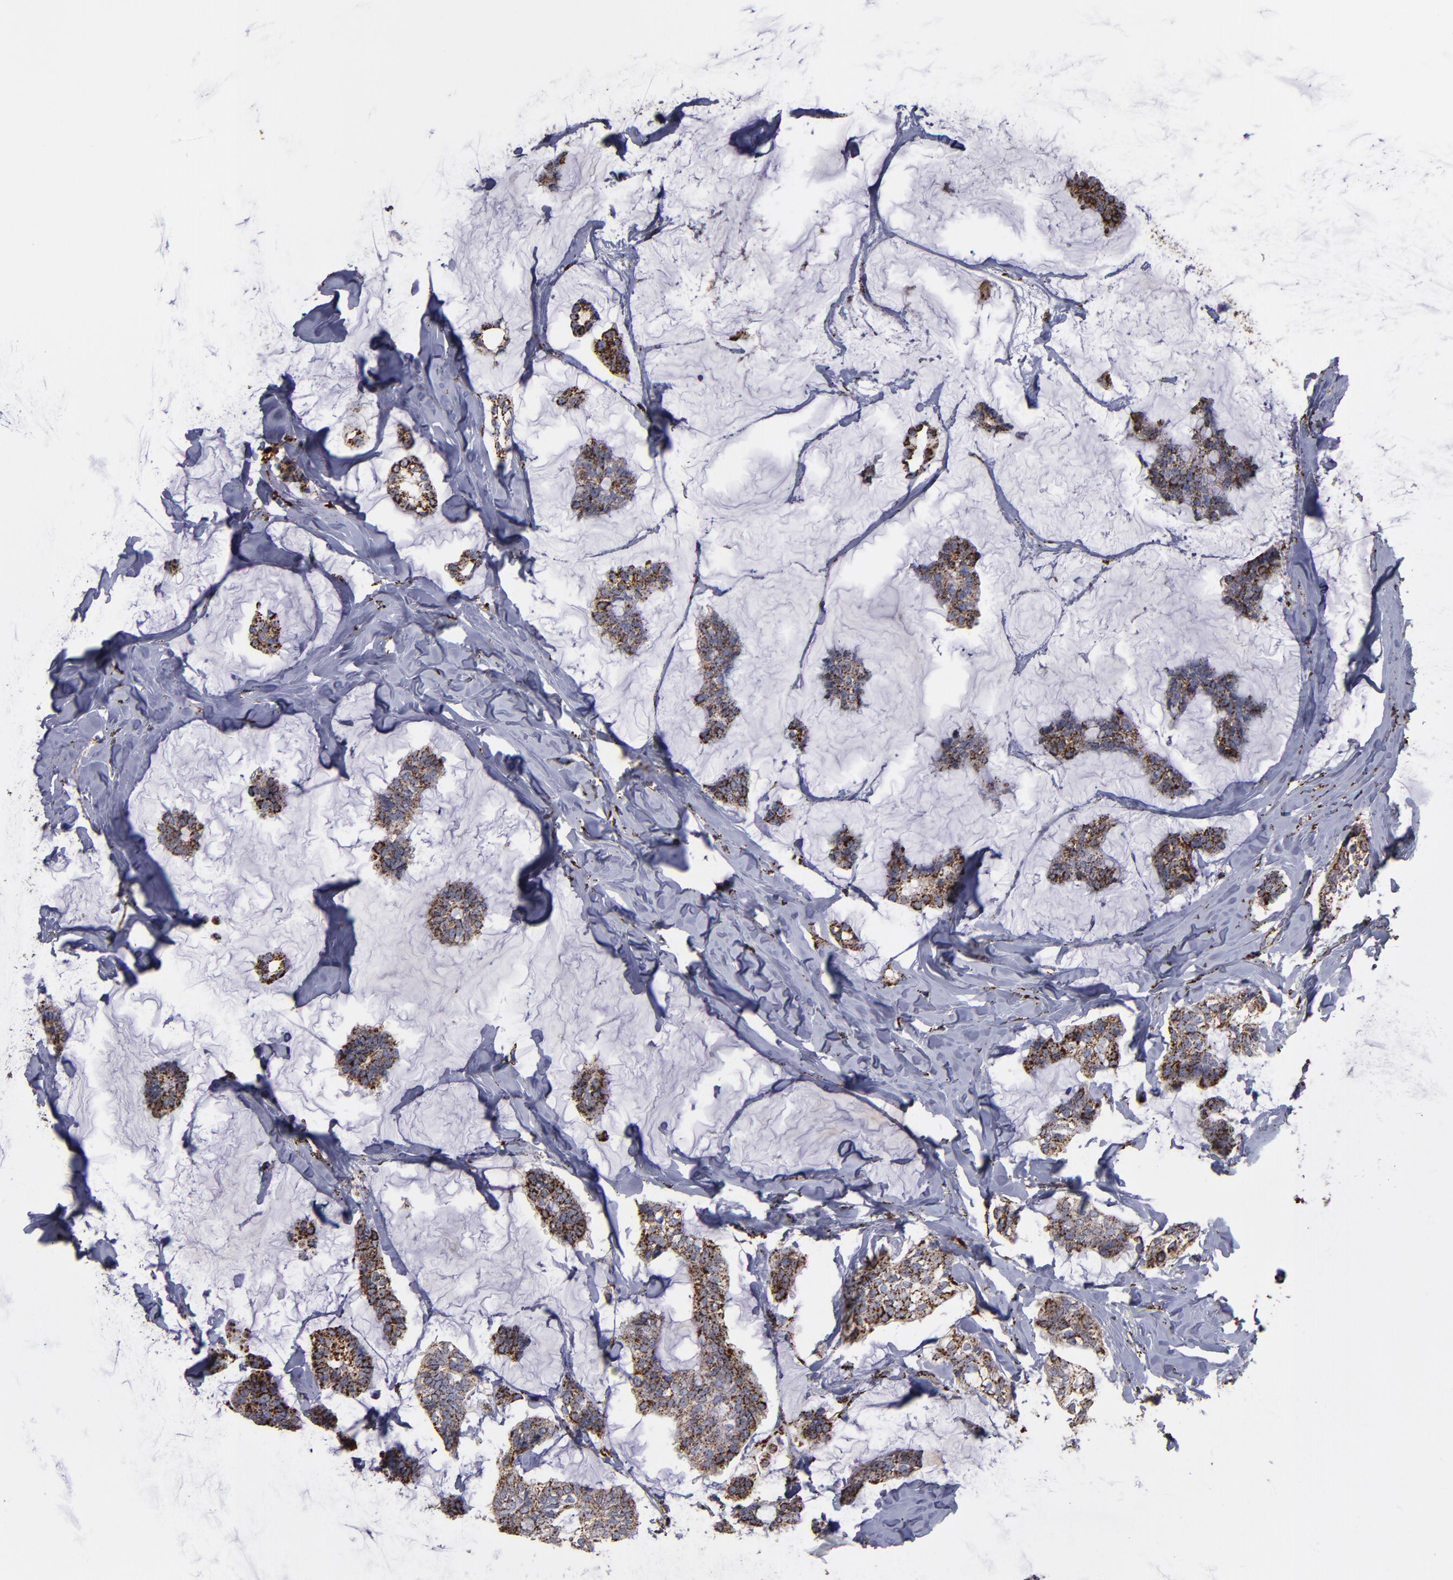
{"staining": {"intensity": "moderate", "quantity": ">75%", "location": "cytoplasmic/membranous"}, "tissue": "breast cancer", "cell_type": "Tumor cells", "image_type": "cancer", "snomed": [{"axis": "morphology", "description": "Duct carcinoma"}, {"axis": "topography", "description": "Breast"}], "caption": "Immunohistochemical staining of breast infiltrating ductal carcinoma exhibits medium levels of moderate cytoplasmic/membranous protein staining in about >75% of tumor cells. (Stains: DAB (3,3'-diaminobenzidine) in brown, nuclei in blue, Microscopy: brightfield microscopy at high magnification).", "gene": "SOD2", "patient": {"sex": "female", "age": 93}}